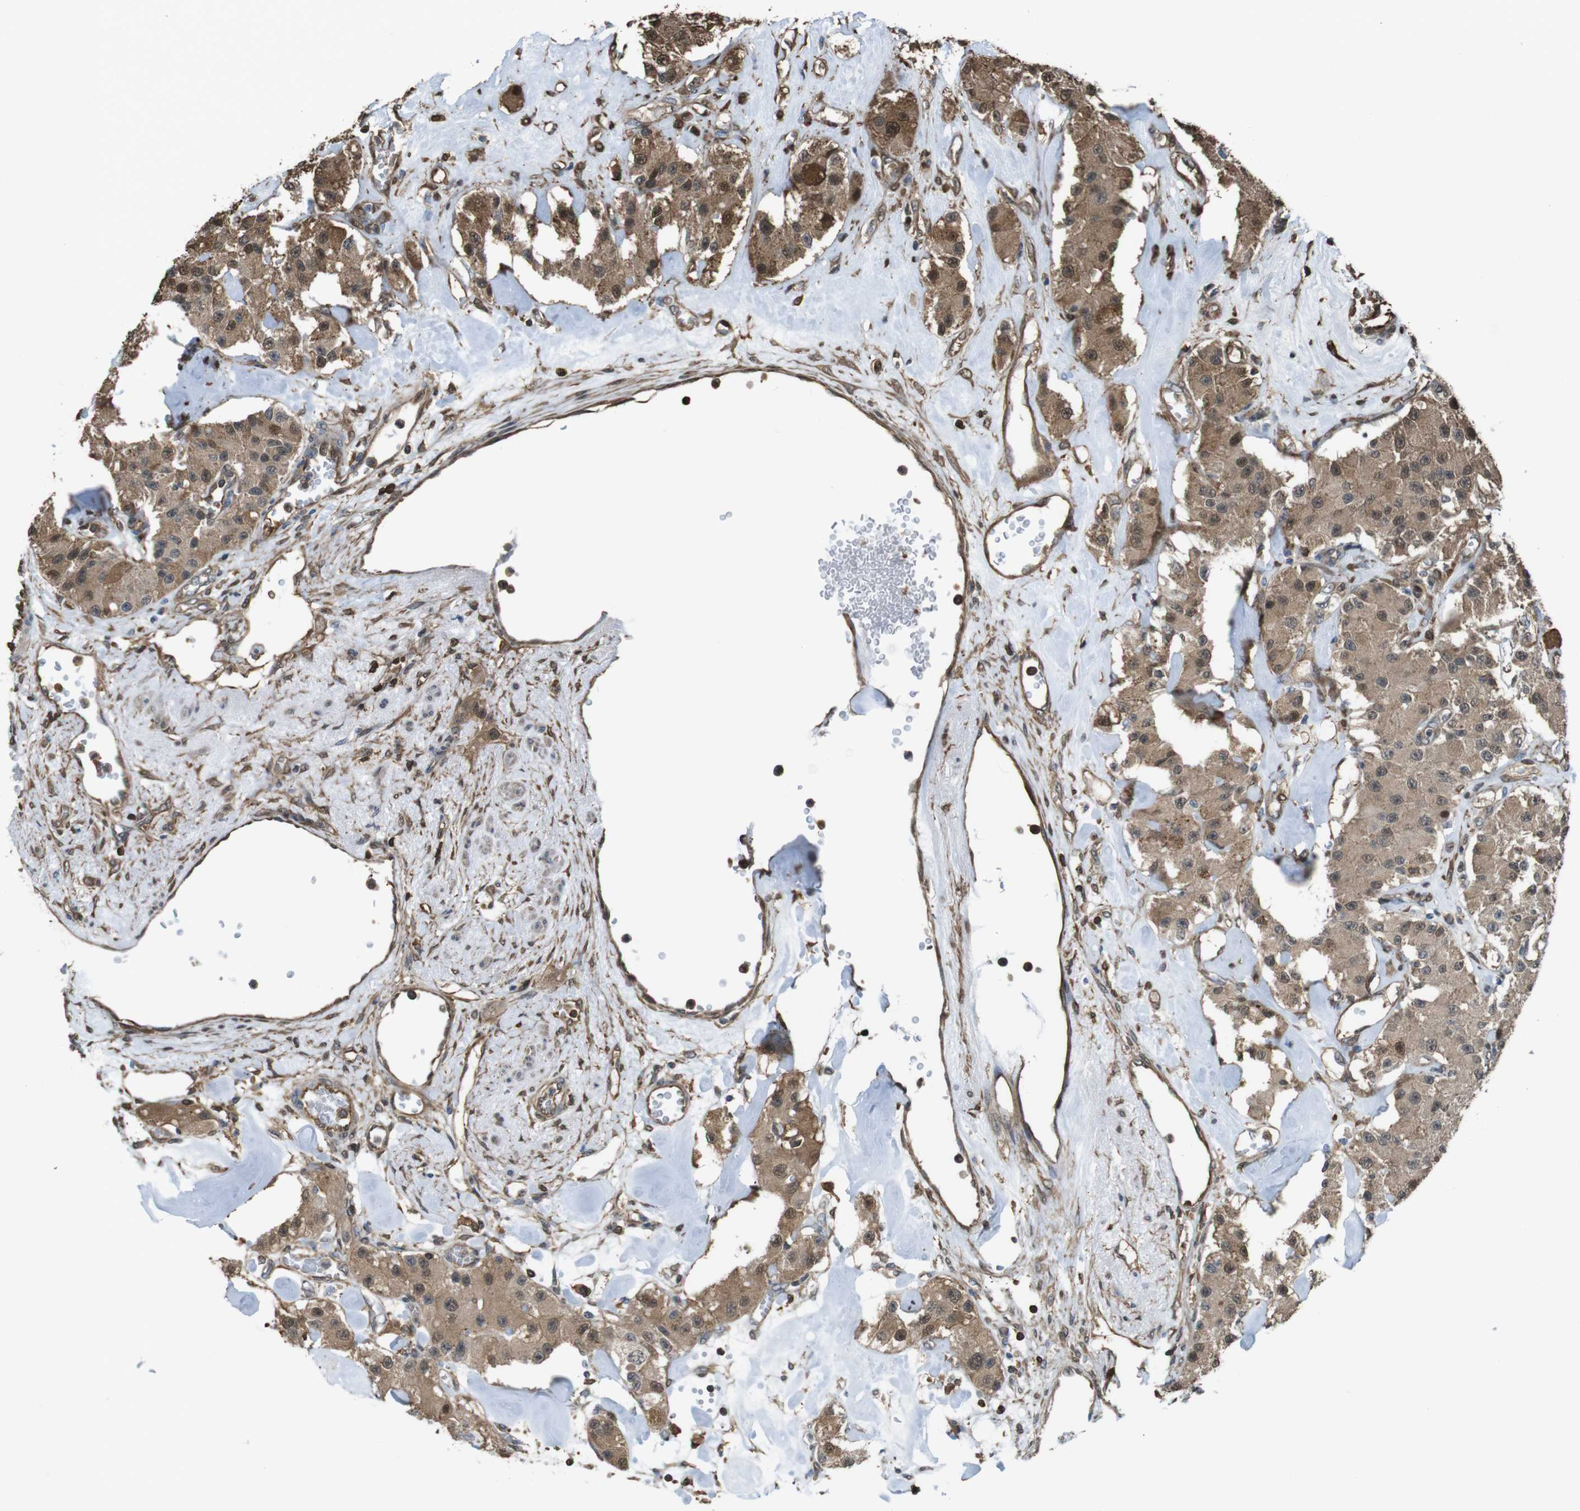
{"staining": {"intensity": "moderate", "quantity": ">75%", "location": "cytoplasmic/membranous,nuclear"}, "tissue": "carcinoid", "cell_type": "Tumor cells", "image_type": "cancer", "snomed": [{"axis": "morphology", "description": "Carcinoid, malignant, NOS"}, {"axis": "topography", "description": "Pancreas"}], "caption": "Tumor cells demonstrate medium levels of moderate cytoplasmic/membranous and nuclear expression in approximately >75% of cells in carcinoid.", "gene": "ARHGDIA", "patient": {"sex": "male", "age": 41}}